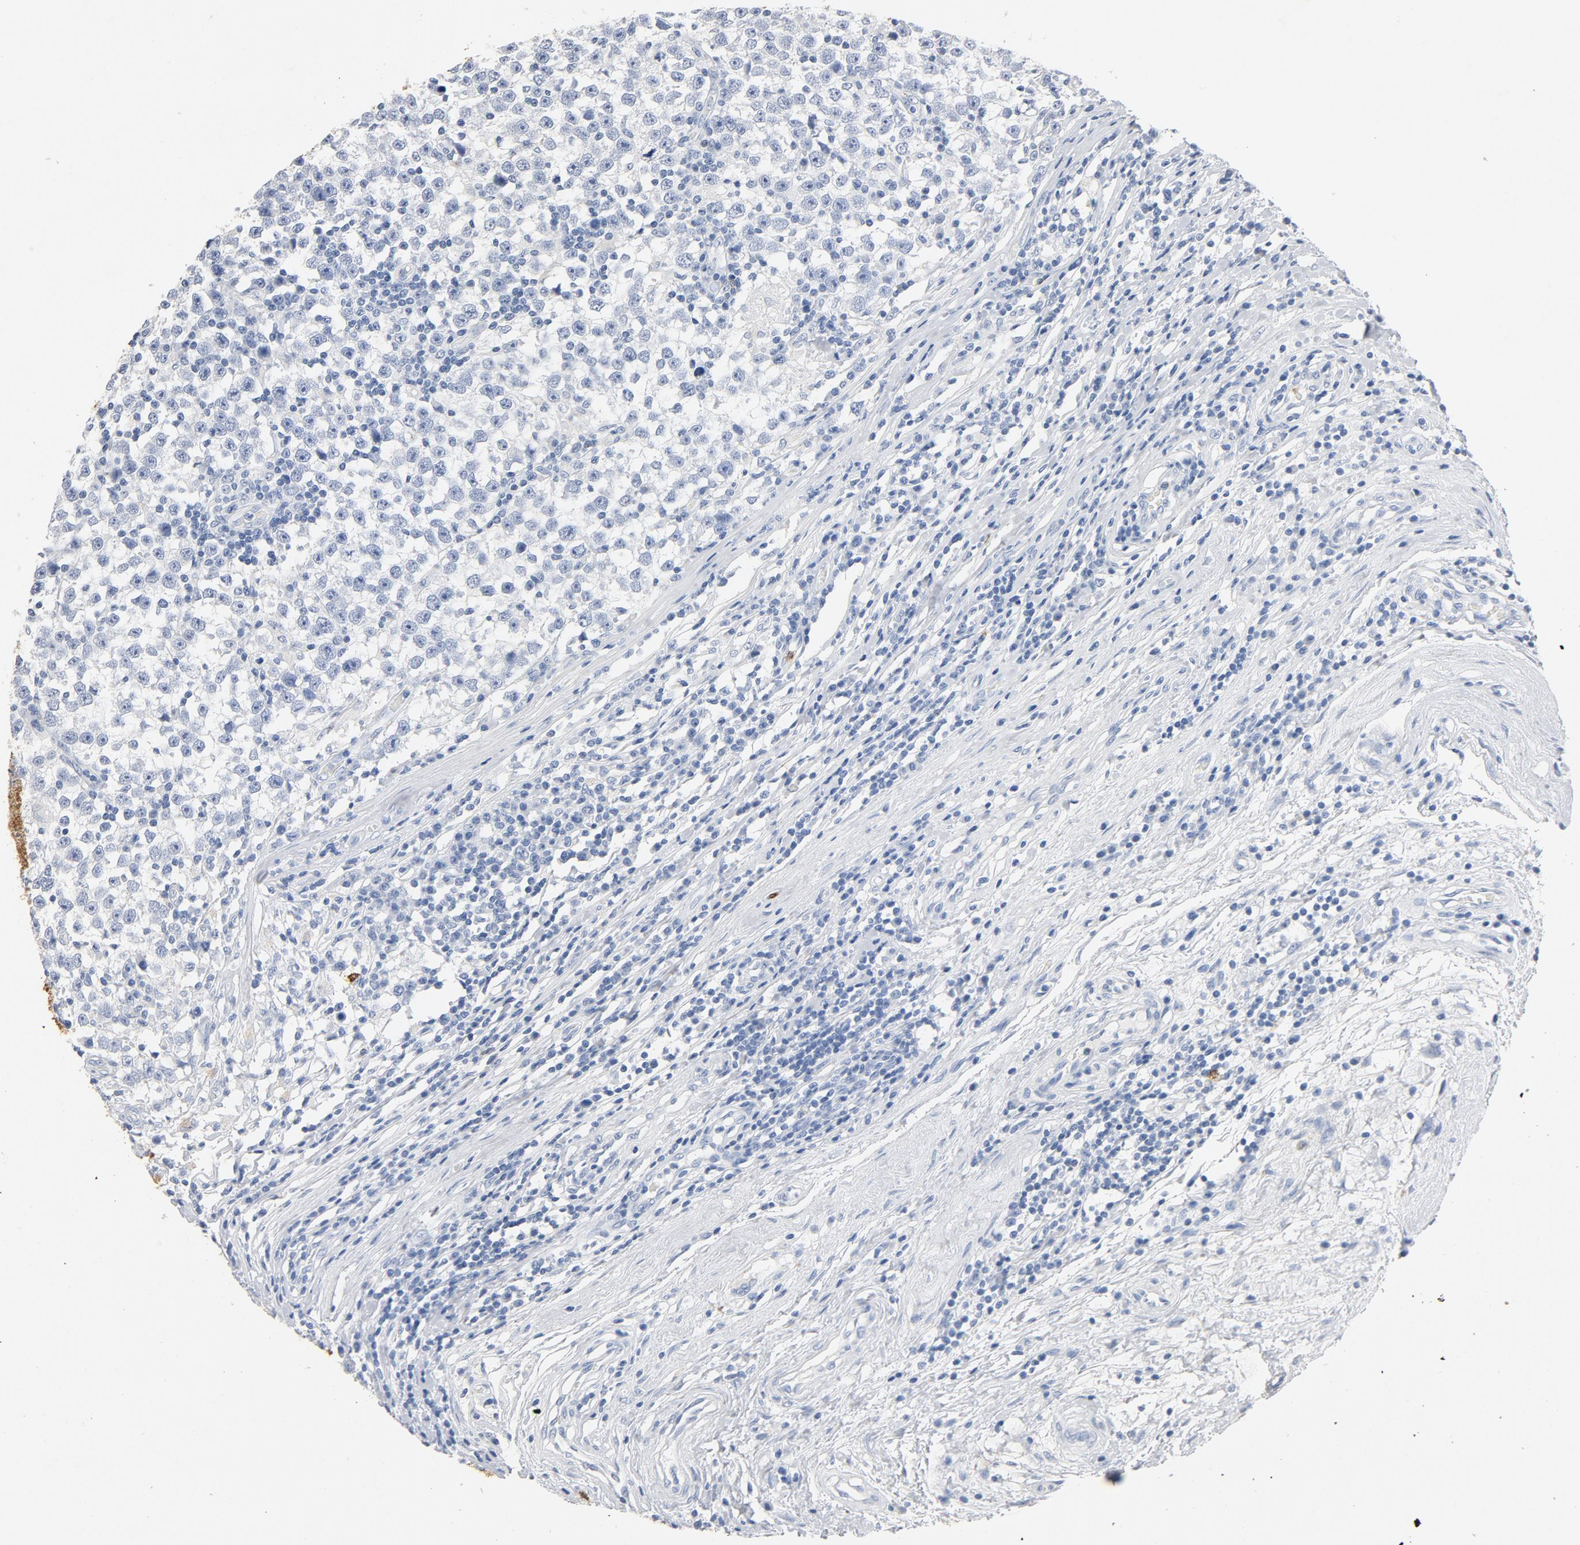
{"staining": {"intensity": "negative", "quantity": "none", "location": "none"}, "tissue": "testis cancer", "cell_type": "Tumor cells", "image_type": "cancer", "snomed": [{"axis": "morphology", "description": "Seminoma, NOS"}, {"axis": "topography", "description": "Testis"}], "caption": "The photomicrograph shows no significant positivity in tumor cells of testis cancer.", "gene": "PTPRB", "patient": {"sex": "male", "age": 43}}